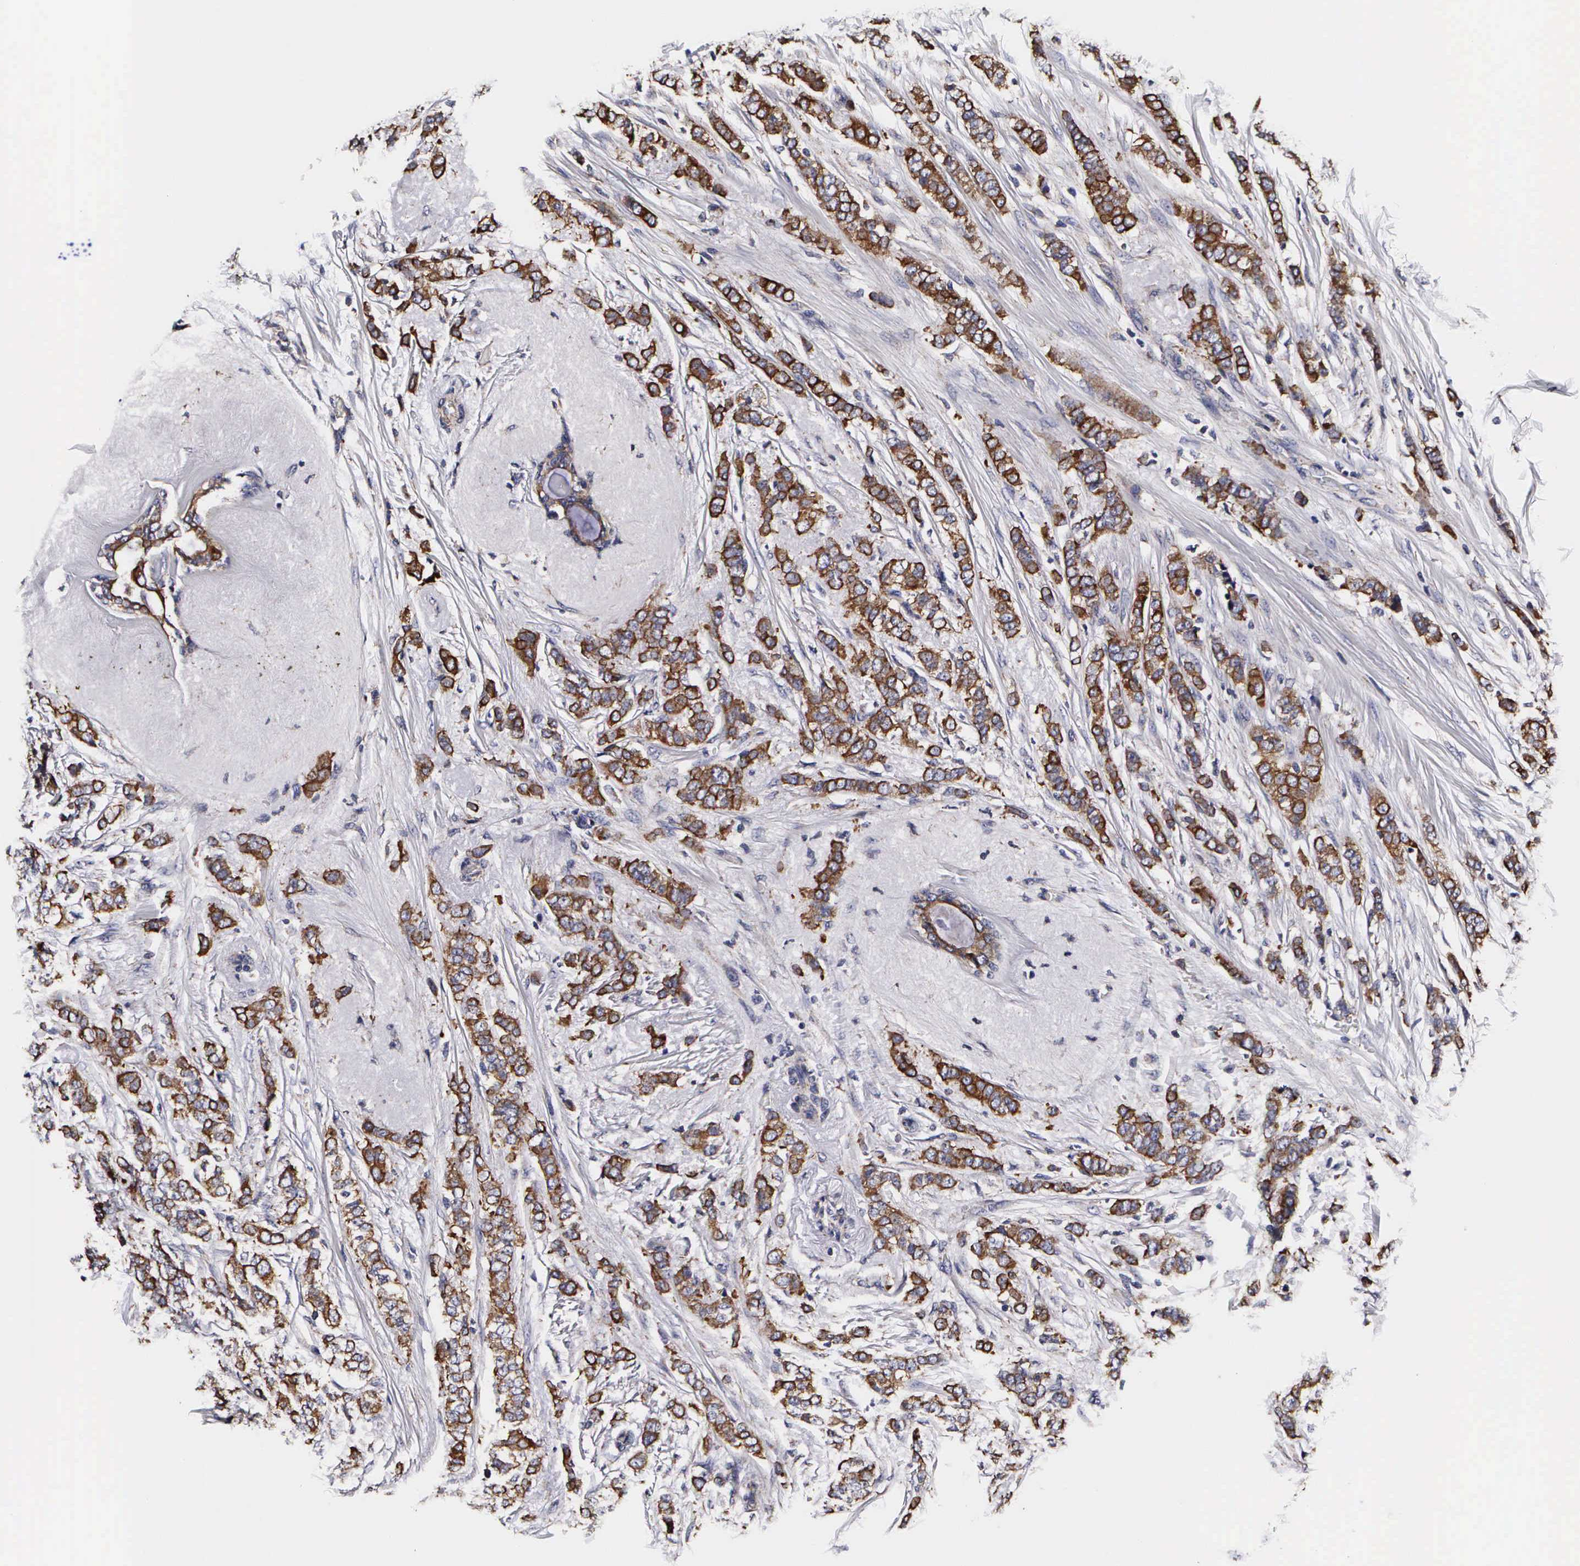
{"staining": {"intensity": "moderate", "quantity": ">75%", "location": "cytoplasmic/membranous"}, "tissue": "breast cancer", "cell_type": "Tumor cells", "image_type": "cancer", "snomed": [{"axis": "morphology", "description": "Lobular carcinoma"}, {"axis": "topography", "description": "Breast"}], "caption": "An image showing moderate cytoplasmic/membranous expression in about >75% of tumor cells in breast cancer, as visualized by brown immunohistochemical staining.", "gene": "PSMA3", "patient": {"sex": "female", "age": 55}}